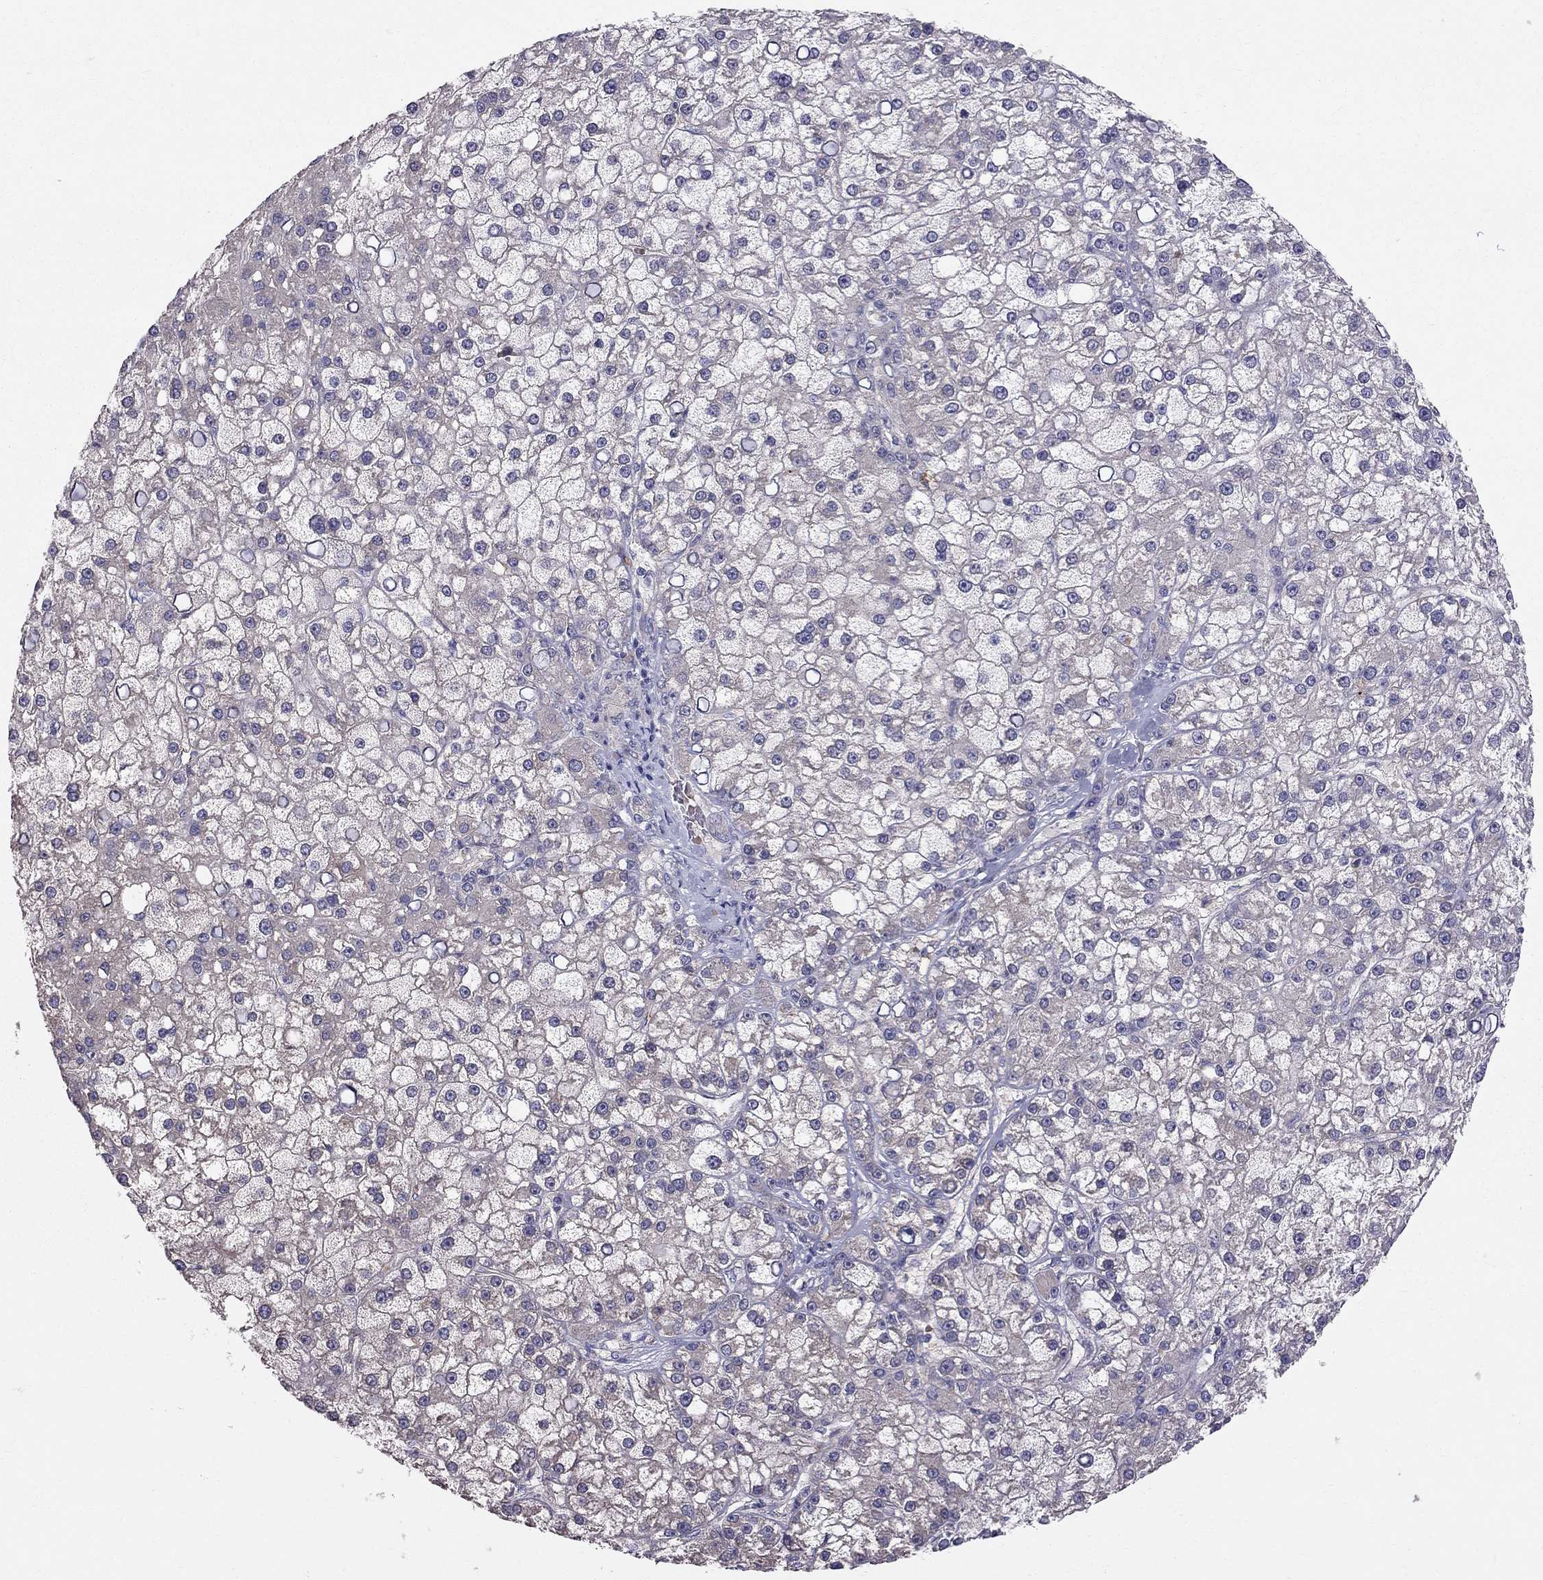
{"staining": {"intensity": "negative", "quantity": "none", "location": "none"}, "tissue": "liver cancer", "cell_type": "Tumor cells", "image_type": "cancer", "snomed": [{"axis": "morphology", "description": "Carcinoma, Hepatocellular, NOS"}, {"axis": "topography", "description": "Liver"}], "caption": "Tumor cells show no significant protein expression in liver hepatocellular carcinoma. The staining is performed using DAB brown chromogen with nuclei counter-stained in using hematoxylin.", "gene": "PIK3CG", "patient": {"sex": "male", "age": 67}}